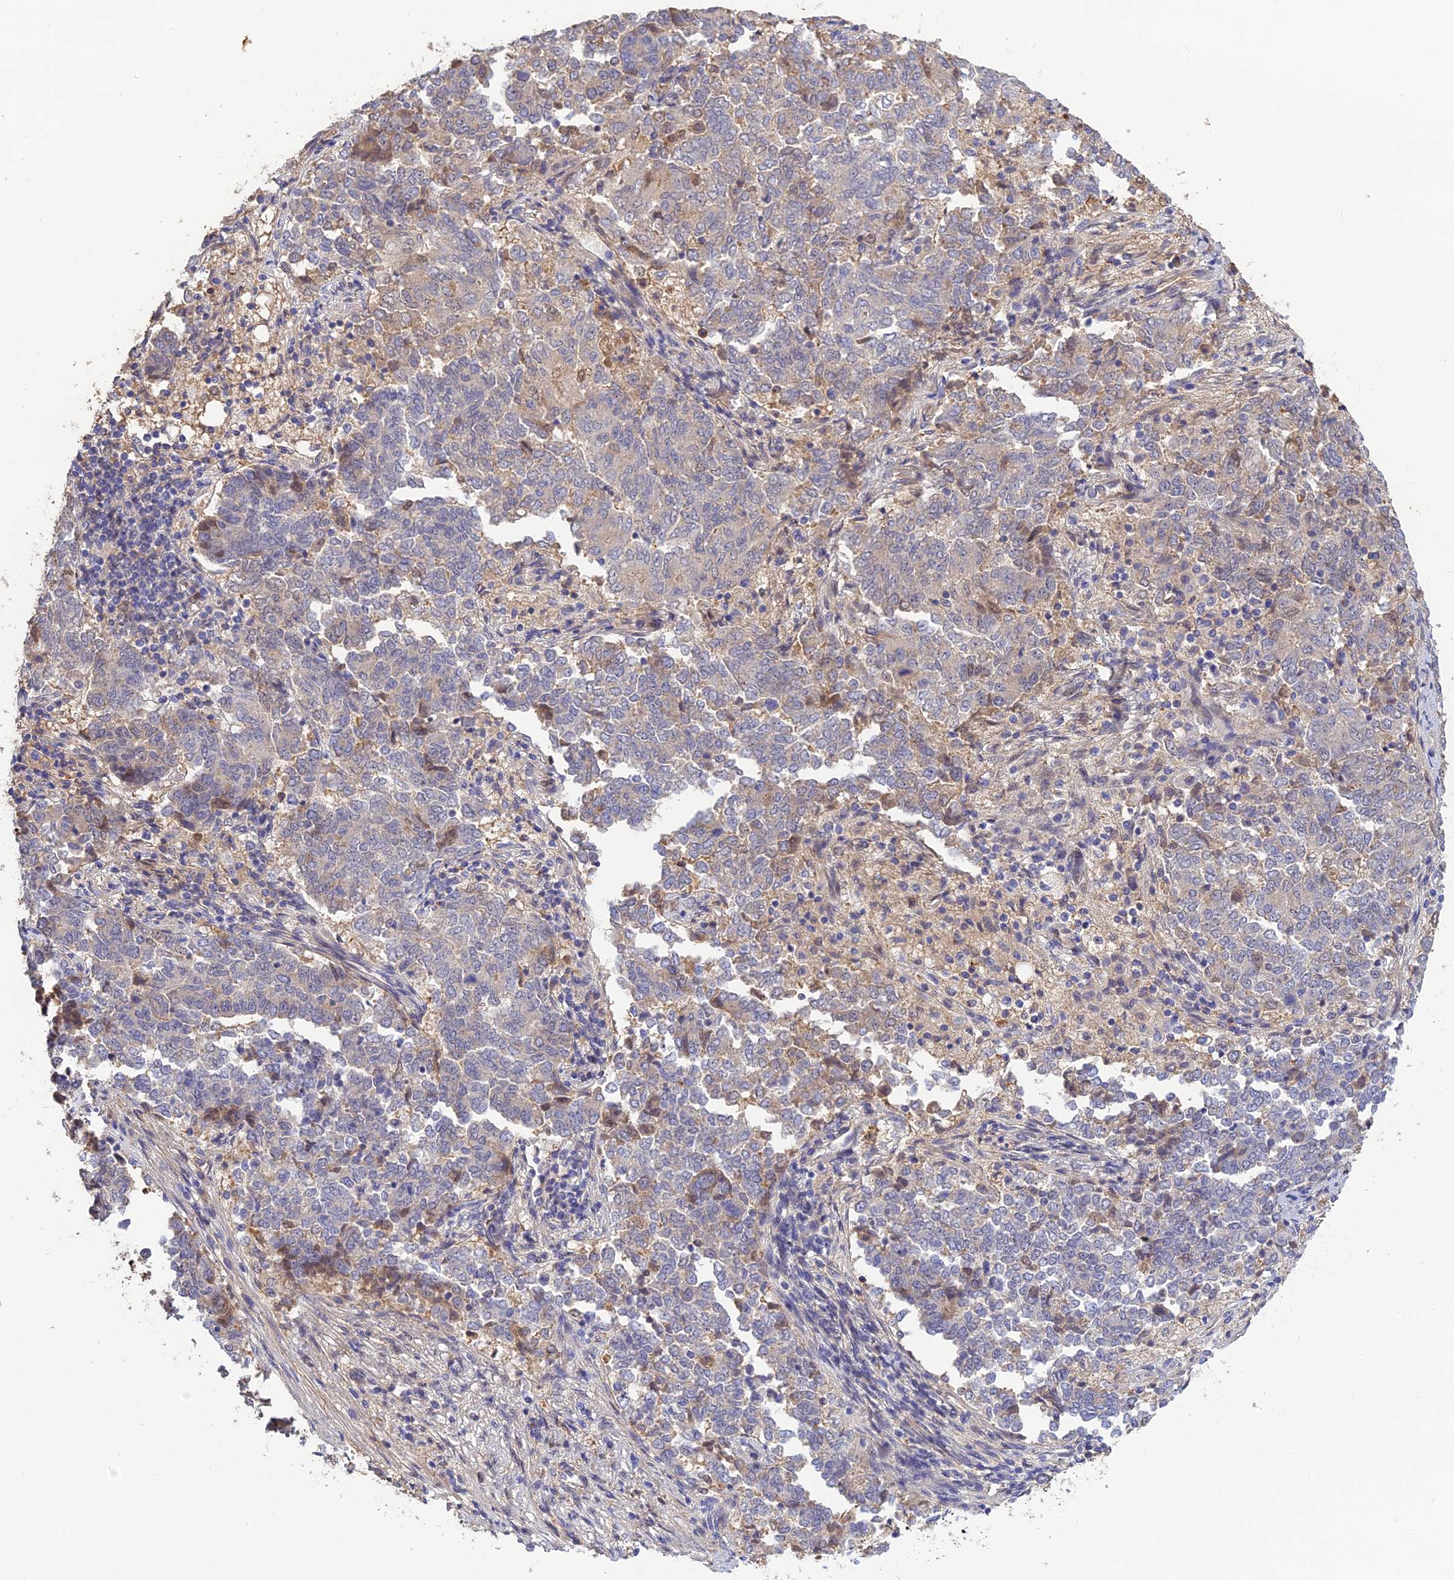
{"staining": {"intensity": "negative", "quantity": "none", "location": "none"}, "tissue": "endometrial cancer", "cell_type": "Tumor cells", "image_type": "cancer", "snomed": [{"axis": "morphology", "description": "Adenocarcinoma, NOS"}, {"axis": "topography", "description": "Endometrium"}], "caption": "This photomicrograph is of endometrial cancer stained with immunohistochemistry (IHC) to label a protein in brown with the nuclei are counter-stained blue. There is no expression in tumor cells. (DAB immunohistochemistry, high magnification).", "gene": "PZP", "patient": {"sex": "female", "age": 80}}